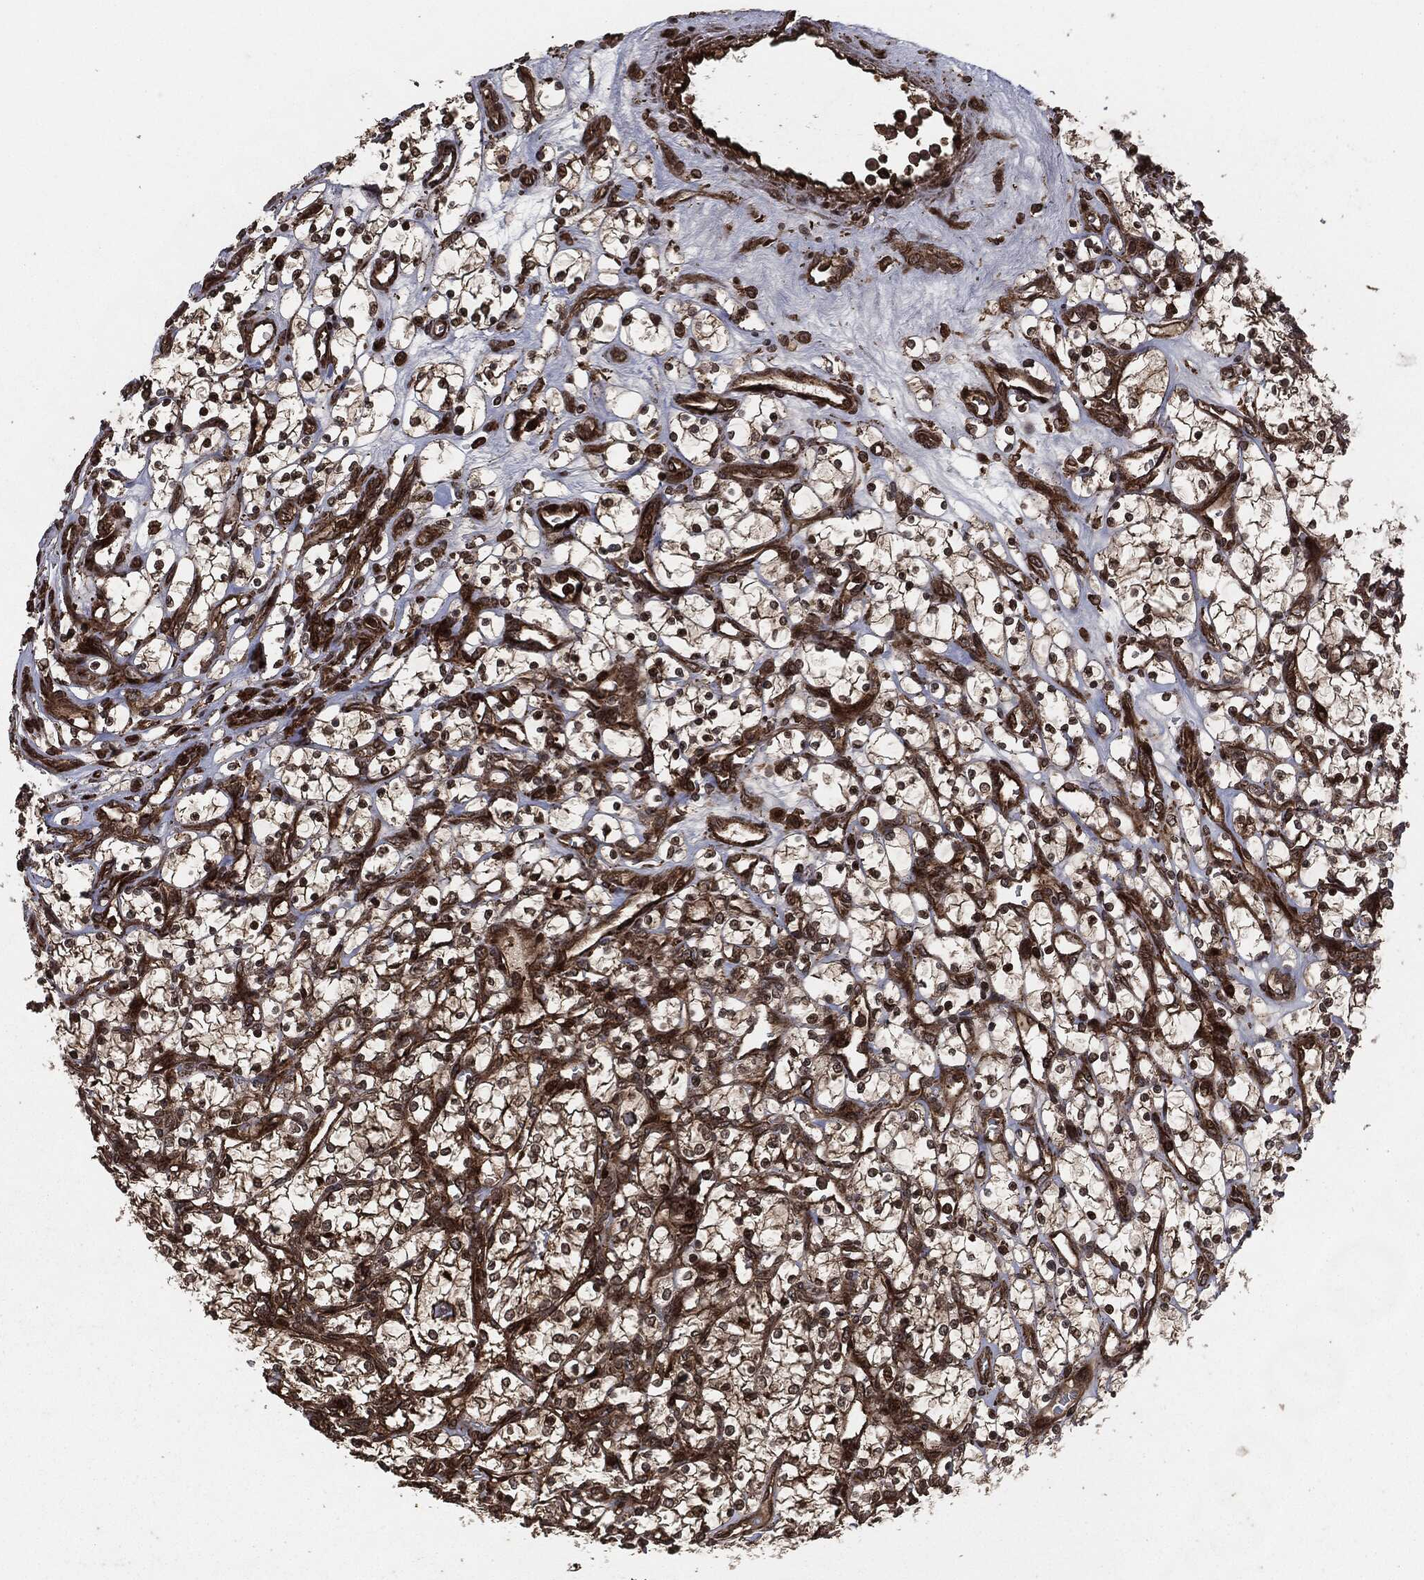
{"staining": {"intensity": "moderate", "quantity": ">75%", "location": "cytoplasmic/membranous"}, "tissue": "renal cancer", "cell_type": "Tumor cells", "image_type": "cancer", "snomed": [{"axis": "morphology", "description": "Adenocarcinoma, NOS"}, {"axis": "topography", "description": "Kidney"}], "caption": "Brown immunohistochemical staining in human renal cancer exhibits moderate cytoplasmic/membranous positivity in approximately >75% of tumor cells.", "gene": "IFIT1", "patient": {"sex": "female", "age": 69}}